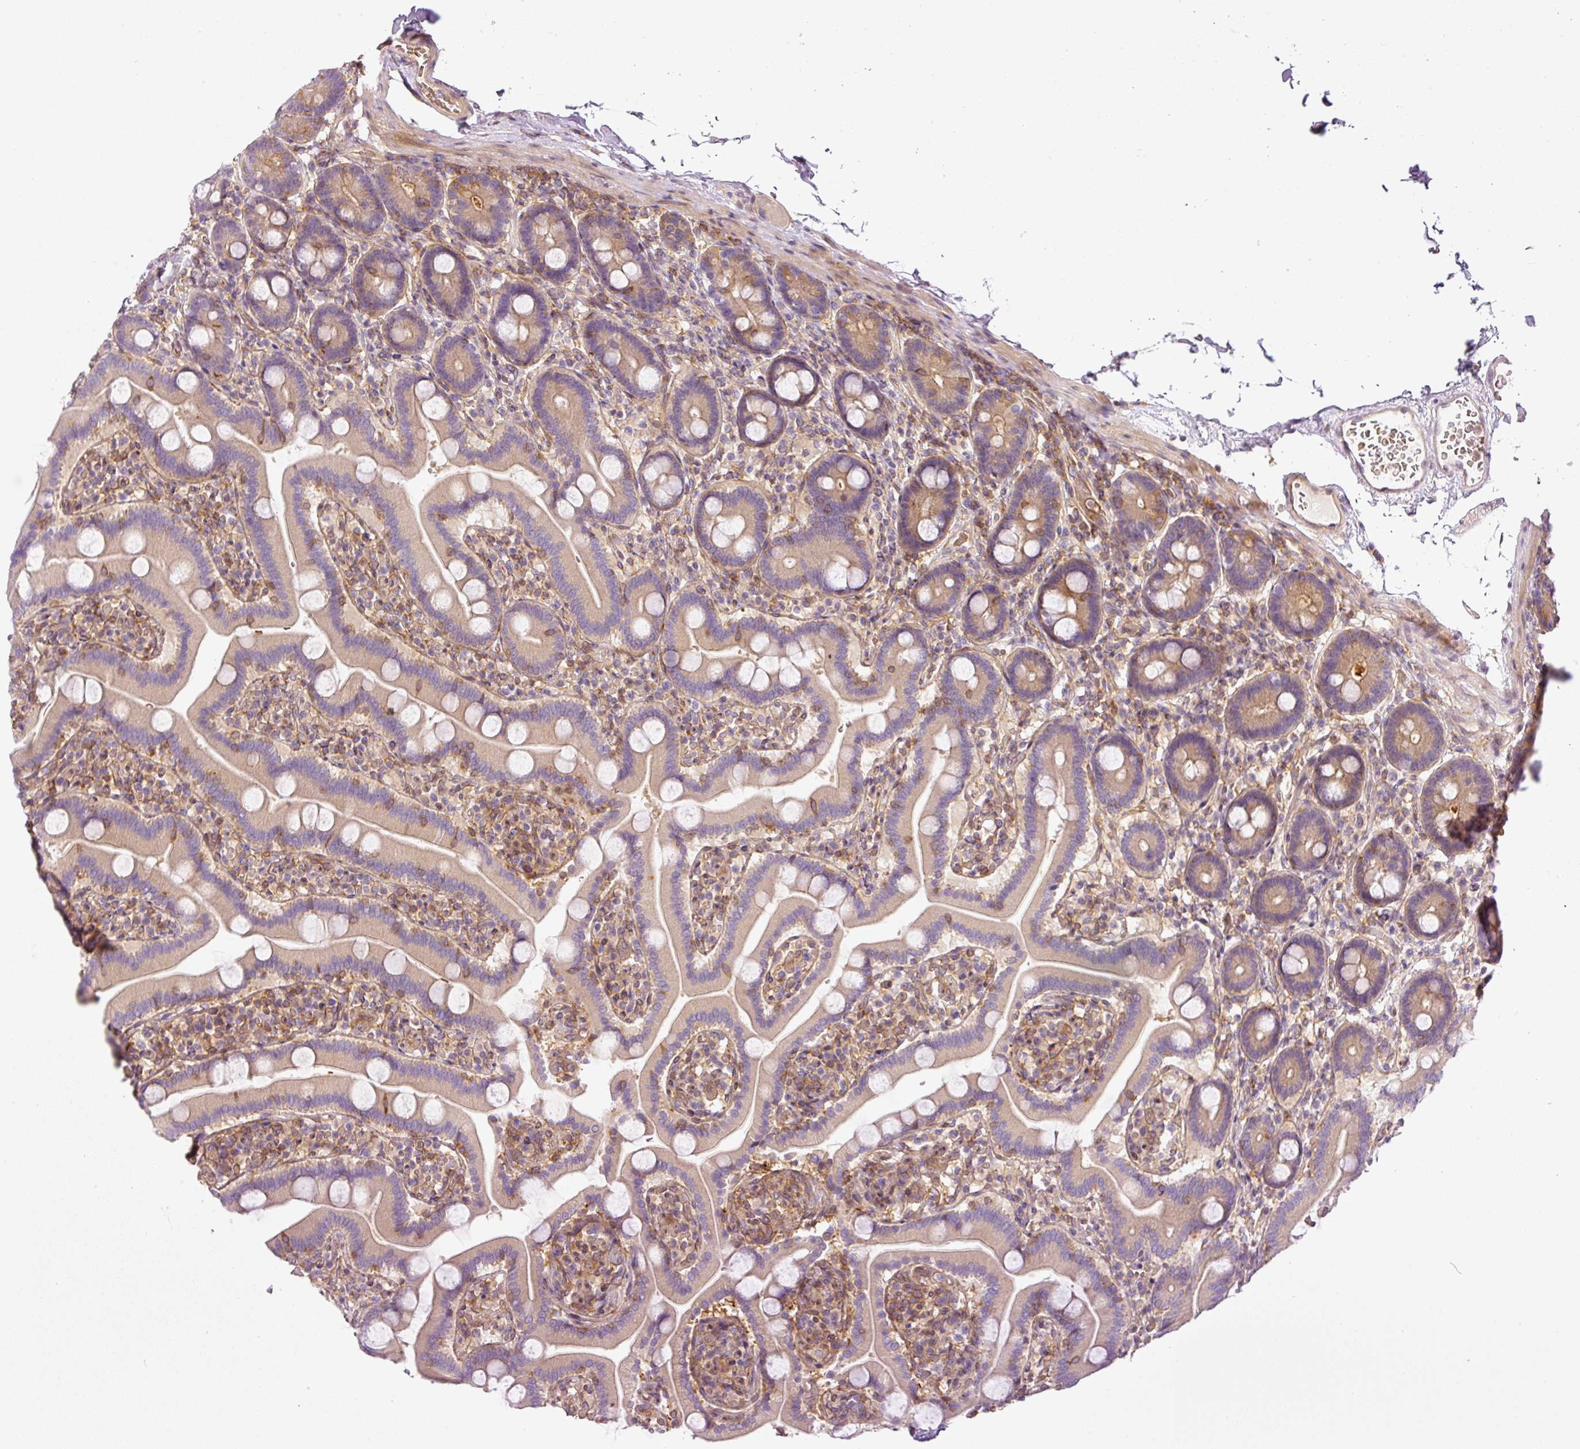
{"staining": {"intensity": "moderate", "quantity": "25%-75%", "location": "cytoplasmic/membranous"}, "tissue": "duodenum", "cell_type": "Glandular cells", "image_type": "normal", "snomed": [{"axis": "morphology", "description": "Normal tissue, NOS"}, {"axis": "topography", "description": "Duodenum"}], "caption": "A high-resolution micrograph shows immunohistochemistry staining of unremarkable duodenum, which shows moderate cytoplasmic/membranous expression in about 25%-75% of glandular cells. The staining is performed using DAB brown chromogen to label protein expression. The nuclei are counter-stained blue using hematoxylin.", "gene": "TBC1D2B", "patient": {"sex": "male", "age": 55}}